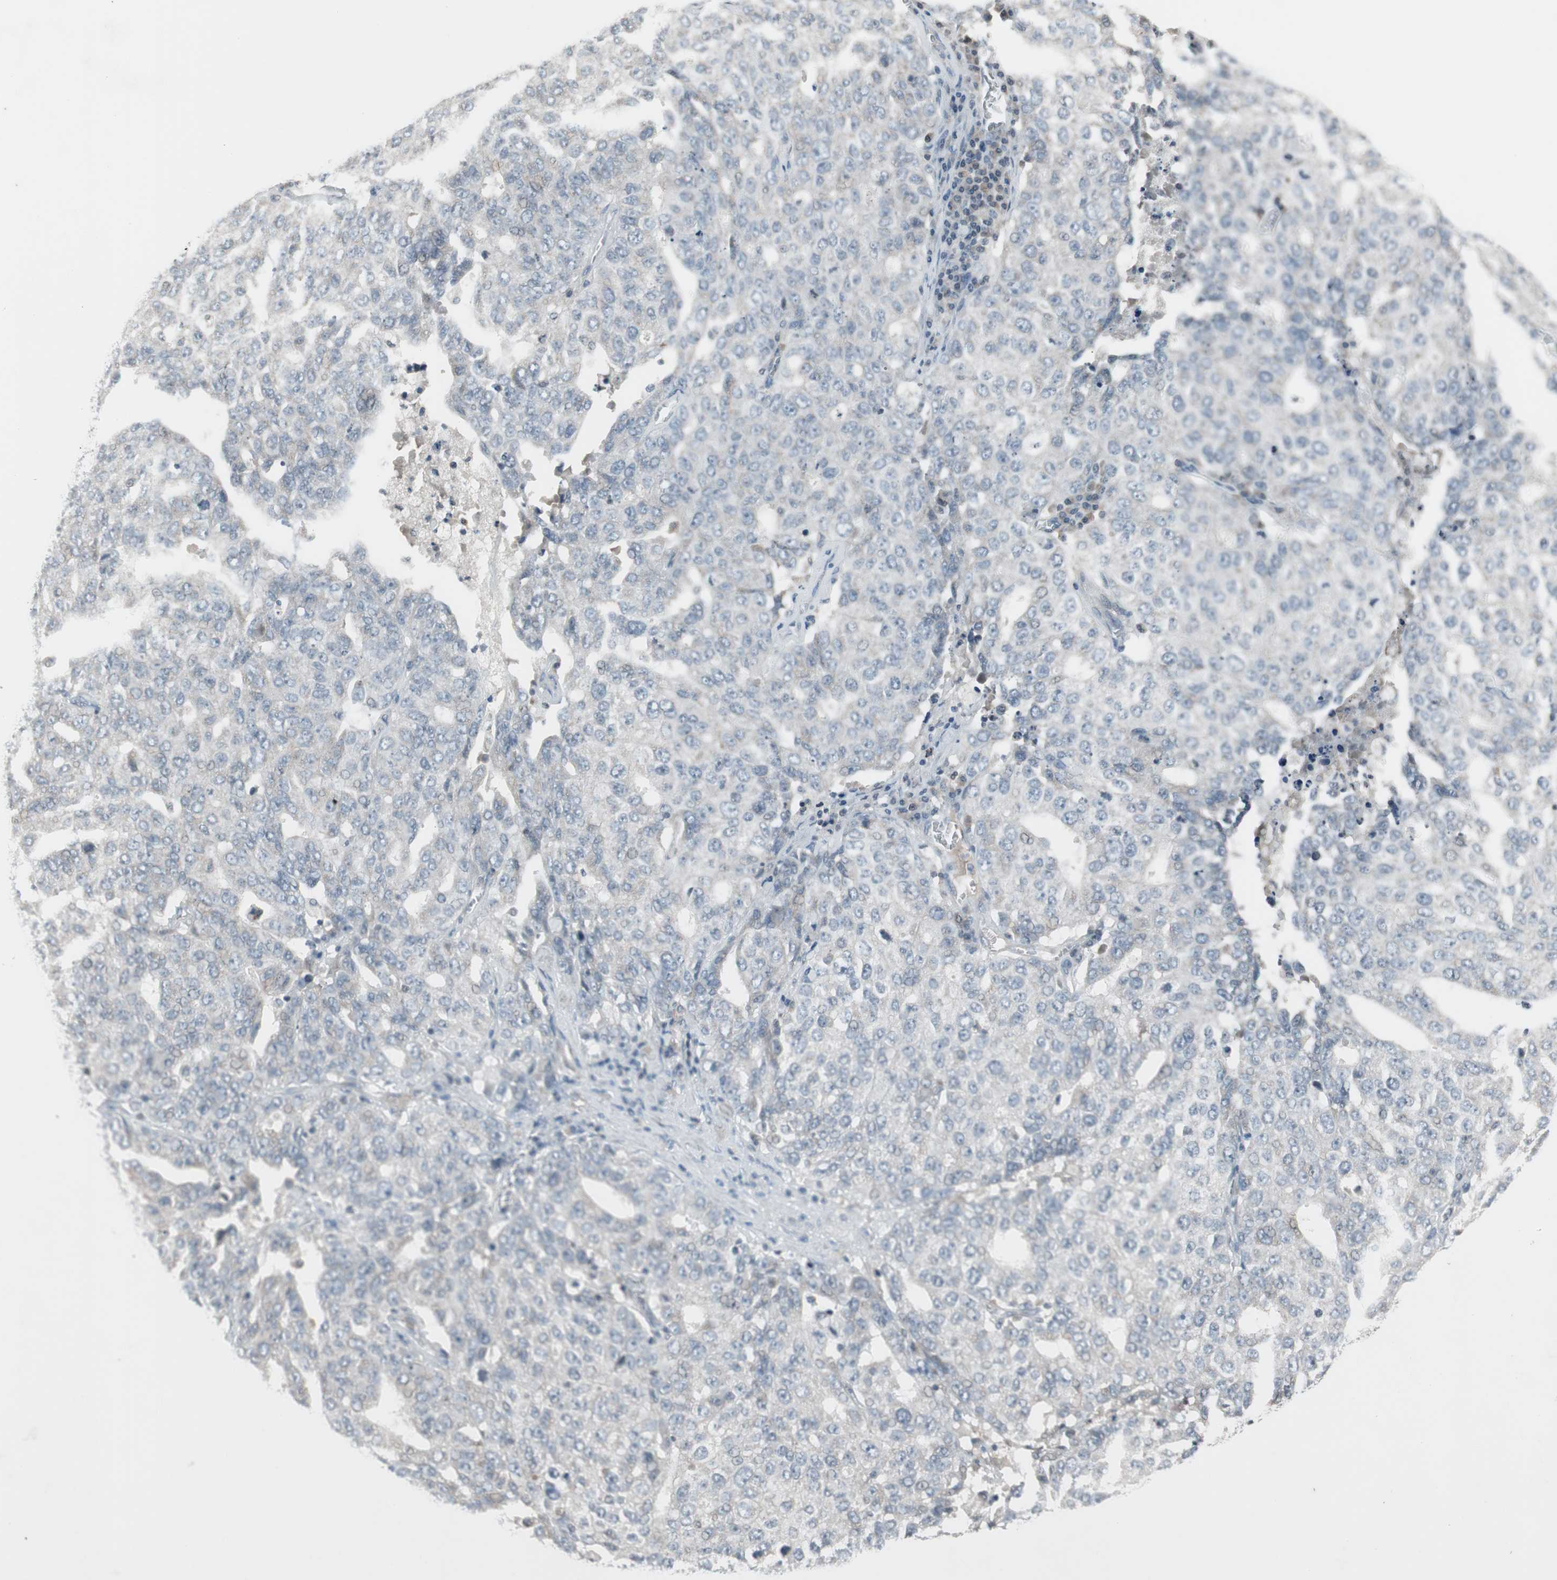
{"staining": {"intensity": "weak", "quantity": "<25%", "location": "cytoplasmic/membranous"}, "tissue": "ovarian cancer", "cell_type": "Tumor cells", "image_type": "cancer", "snomed": [{"axis": "morphology", "description": "Carcinoma, endometroid"}, {"axis": "topography", "description": "Ovary"}], "caption": "Immunohistochemistry (IHC) image of neoplastic tissue: ovarian cancer stained with DAB (3,3'-diaminobenzidine) shows no significant protein positivity in tumor cells.", "gene": "ARG2", "patient": {"sex": "female", "age": 62}}